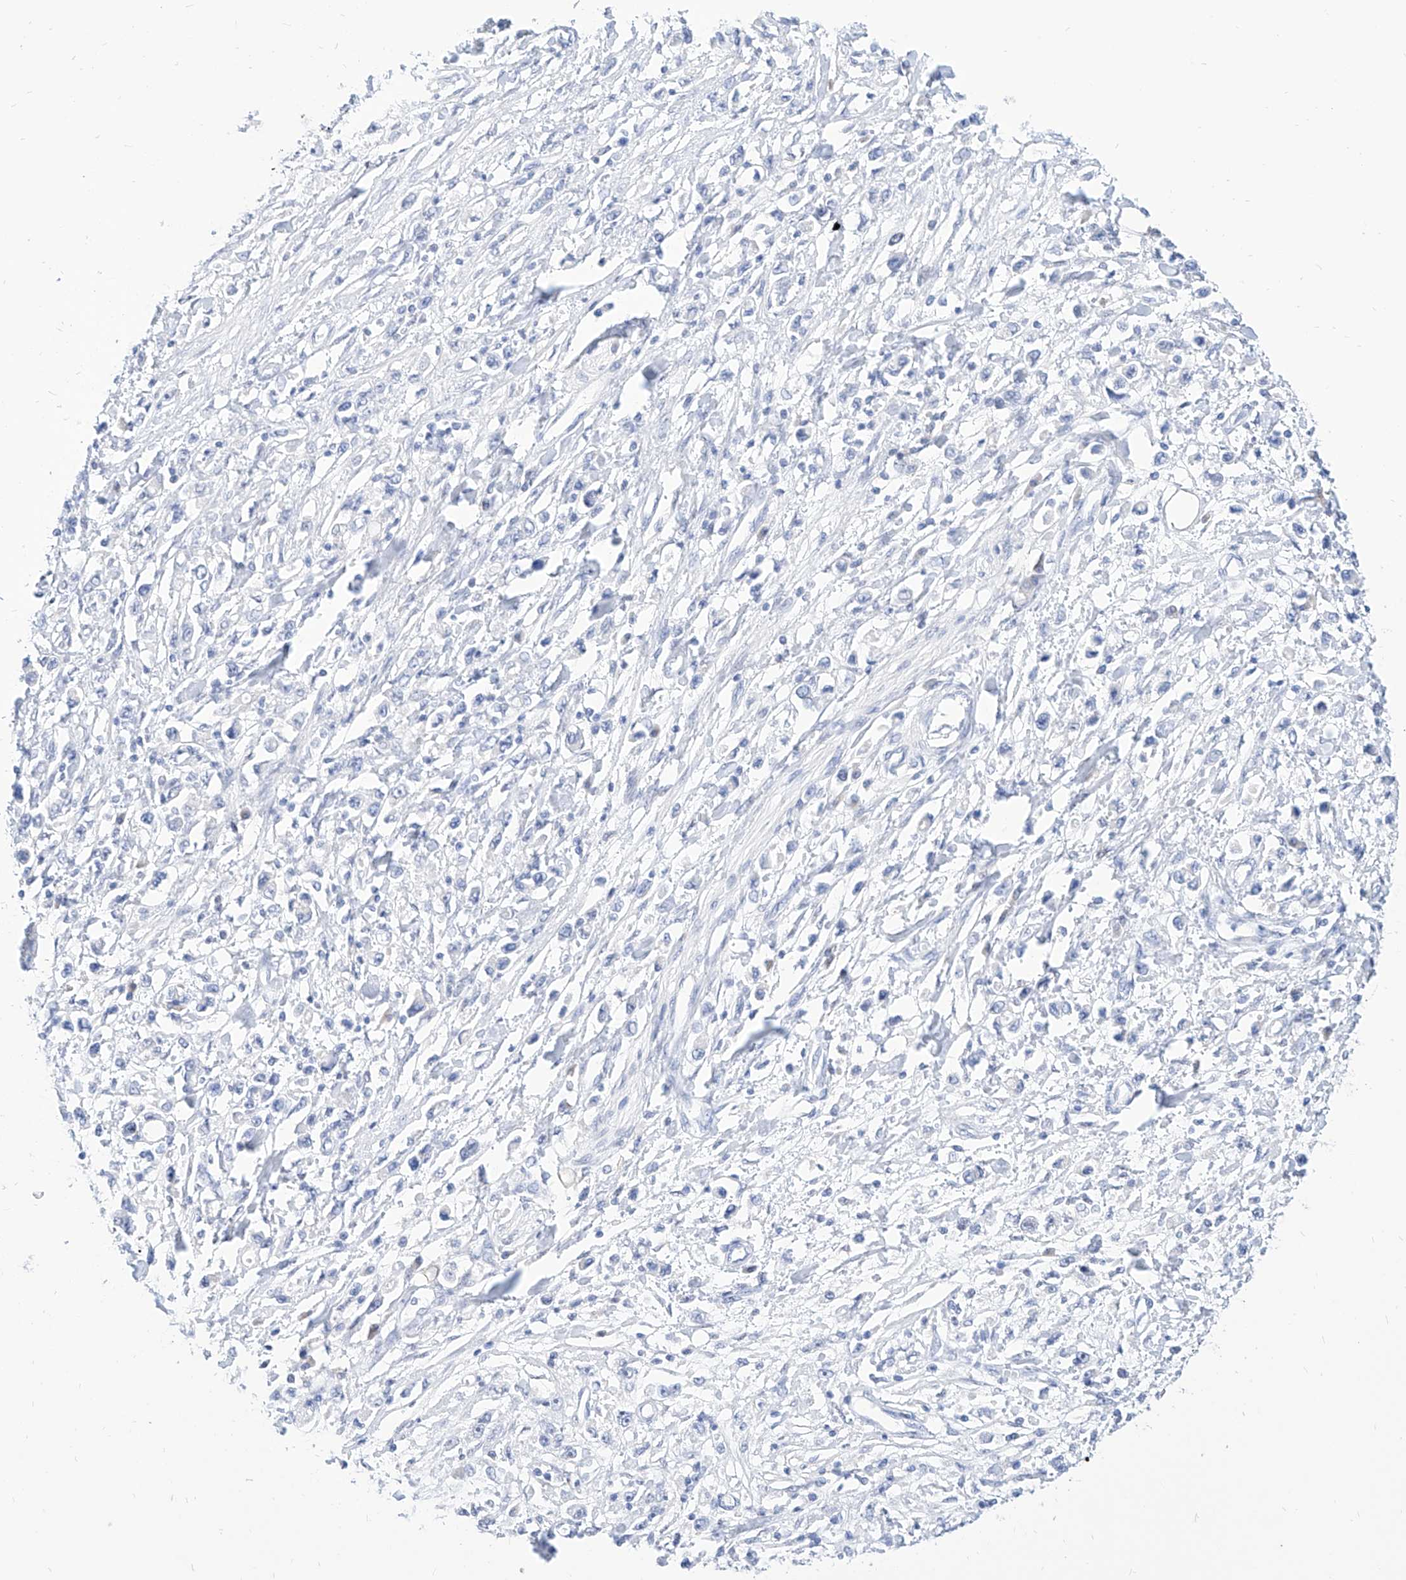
{"staining": {"intensity": "negative", "quantity": "none", "location": "none"}, "tissue": "stomach cancer", "cell_type": "Tumor cells", "image_type": "cancer", "snomed": [{"axis": "morphology", "description": "Adenocarcinoma, NOS"}, {"axis": "topography", "description": "Stomach"}], "caption": "Immunohistochemistry photomicrograph of stomach cancer (adenocarcinoma) stained for a protein (brown), which displays no positivity in tumor cells.", "gene": "PDXK", "patient": {"sex": "female", "age": 59}}